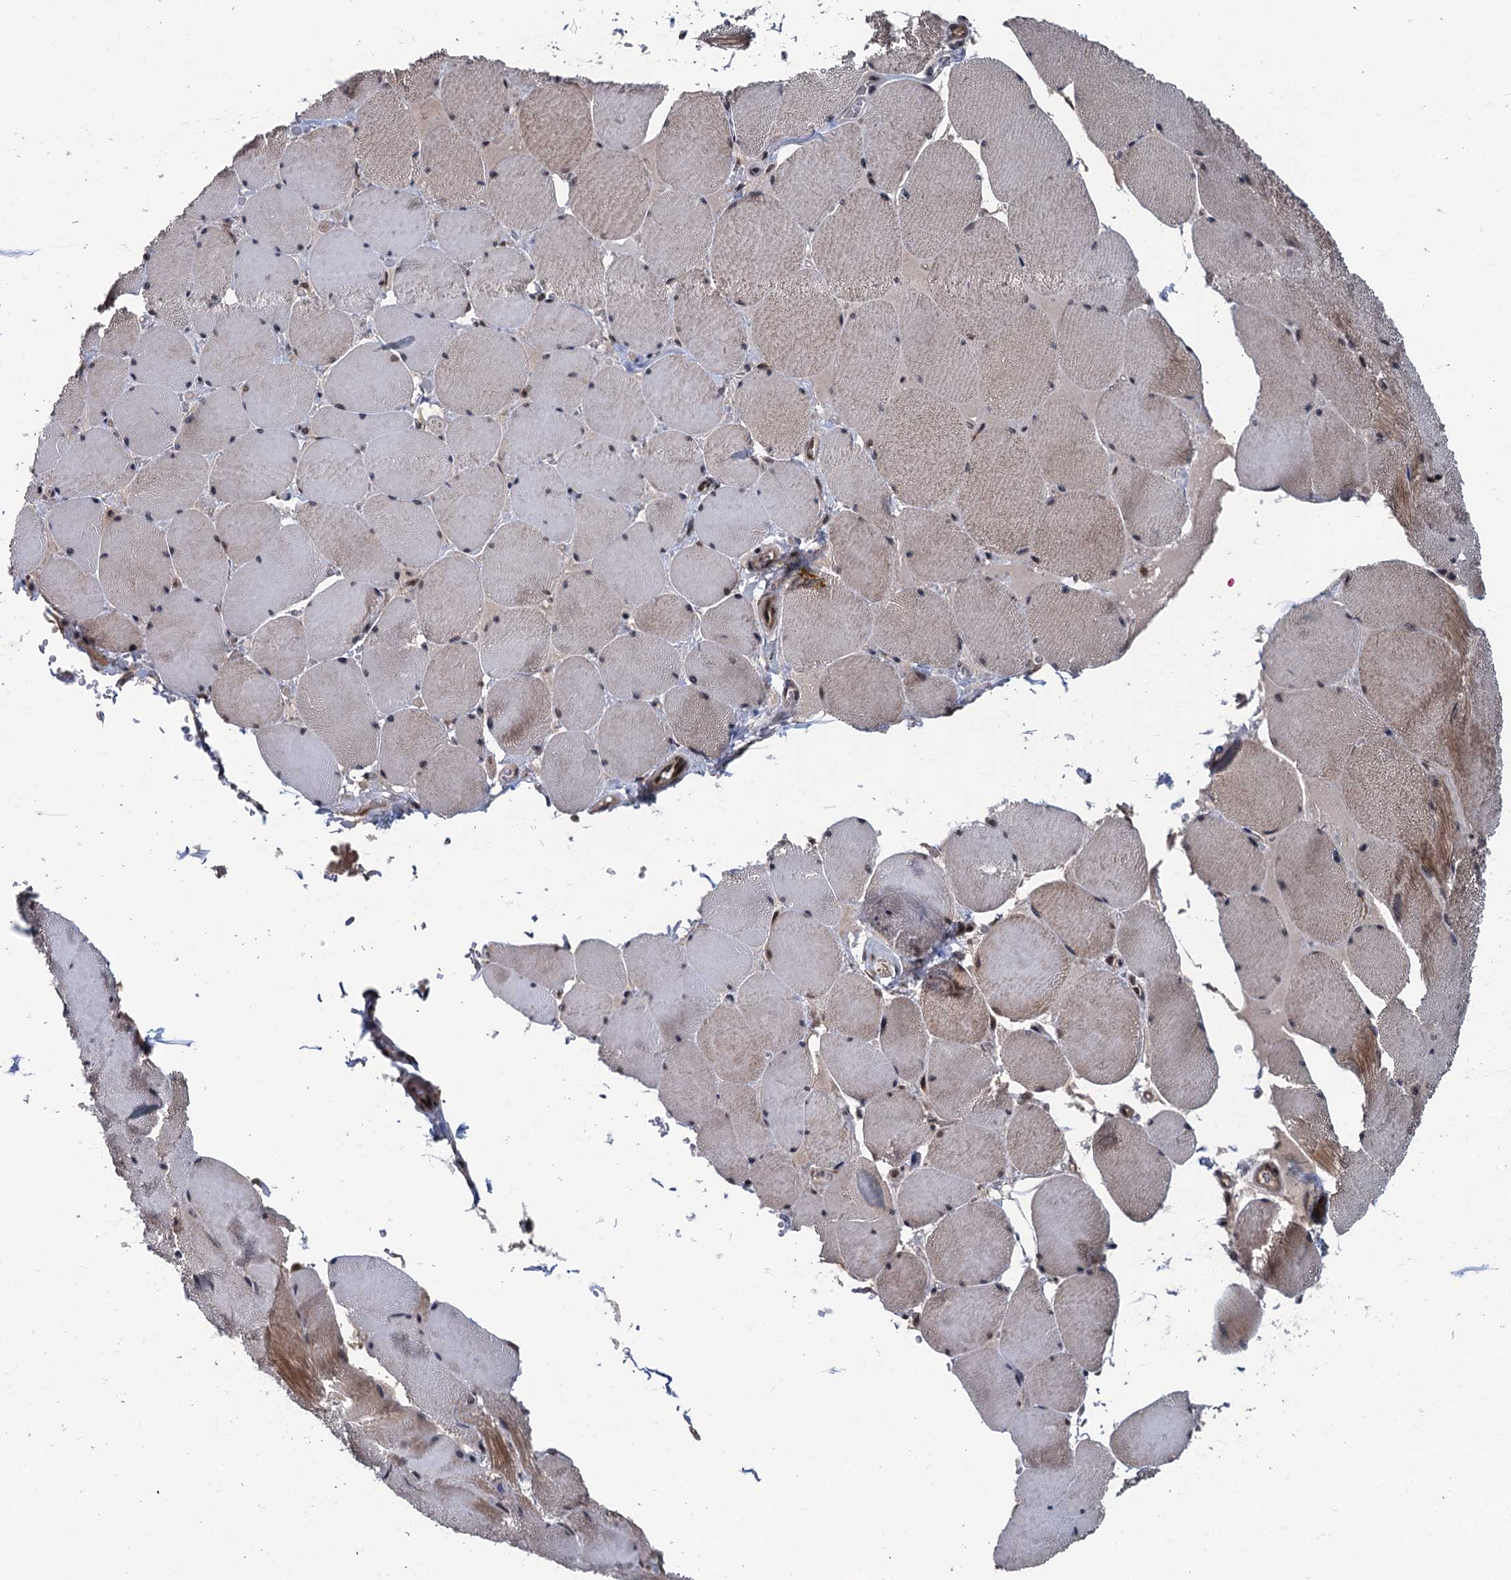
{"staining": {"intensity": "moderate", "quantity": "25%-75%", "location": "cytoplasmic/membranous,nuclear"}, "tissue": "skeletal muscle", "cell_type": "Myocytes", "image_type": "normal", "snomed": [{"axis": "morphology", "description": "Normal tissue, NOS"}, {"axis": "topography", "description": "Skeletal muscle"}, {"axis": "topography", "description": "Head-Neck"}], "caption": "Immunohistochemical staining of normal skeletal muscle reveals 25%-75% levels of moderate cytoplasmic/membranous,nuclear protein expression in approximately 25%-75% of myocytes.", "gene": "RASSF4", "patient": {"sex": "male", "age": 66}}